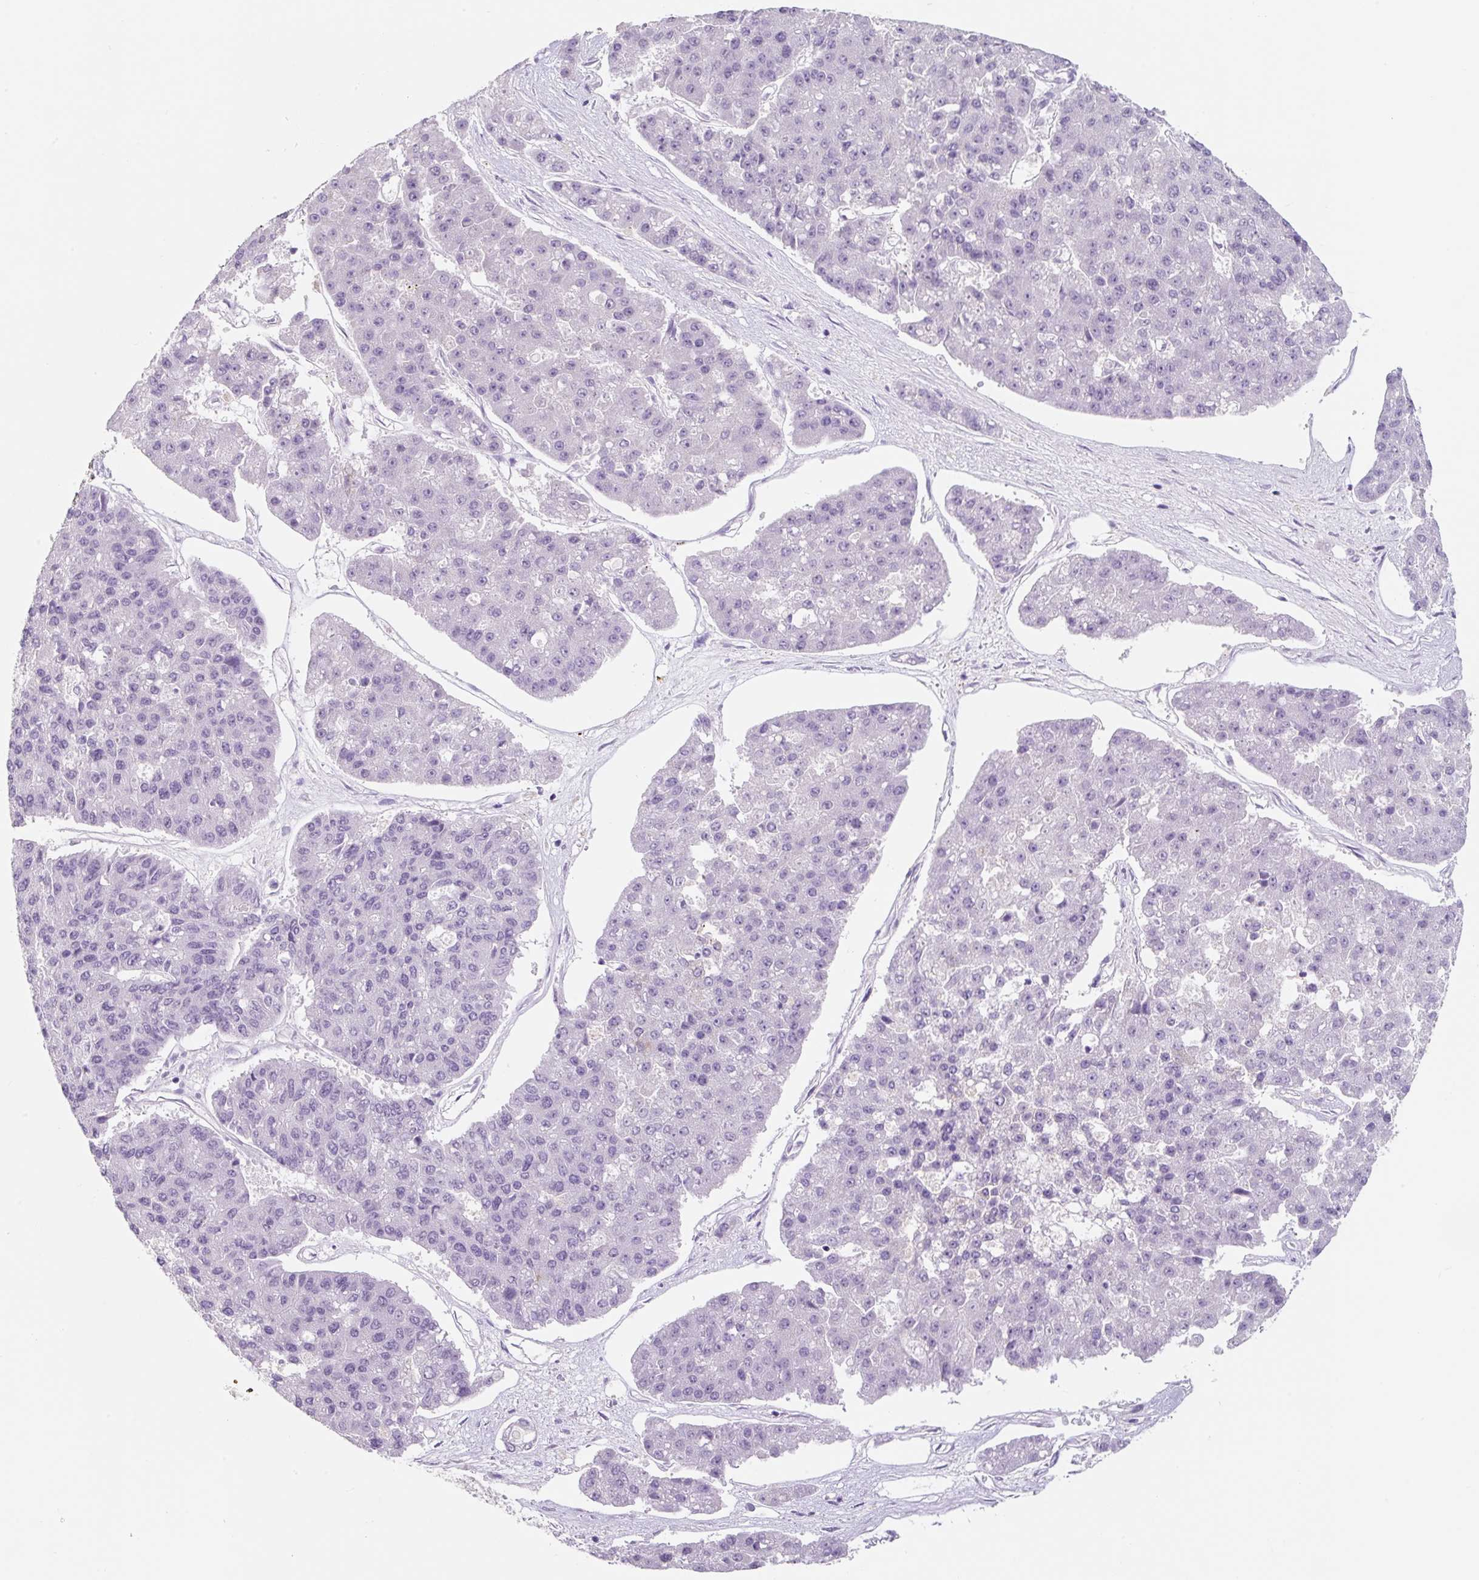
{"staining": {"intensity": "negative", "quantity": "none", "location": "none"}, "tissue": "pancreatic cancer", "cell_type": "Tumor cells", "image_type": "cancer", "snomed": [{"axis": "morphology", "description": "Adenocarcinoma, NOS"}, {"axis": "topography", "description": "Pancreas"}], "caption": "Immunohistochemical staining of human pancreatic adenocarcinoma displays no significant expression in tumor cells.", "gene": "SYP", "patient": {"sex": "male", "age": 50}}